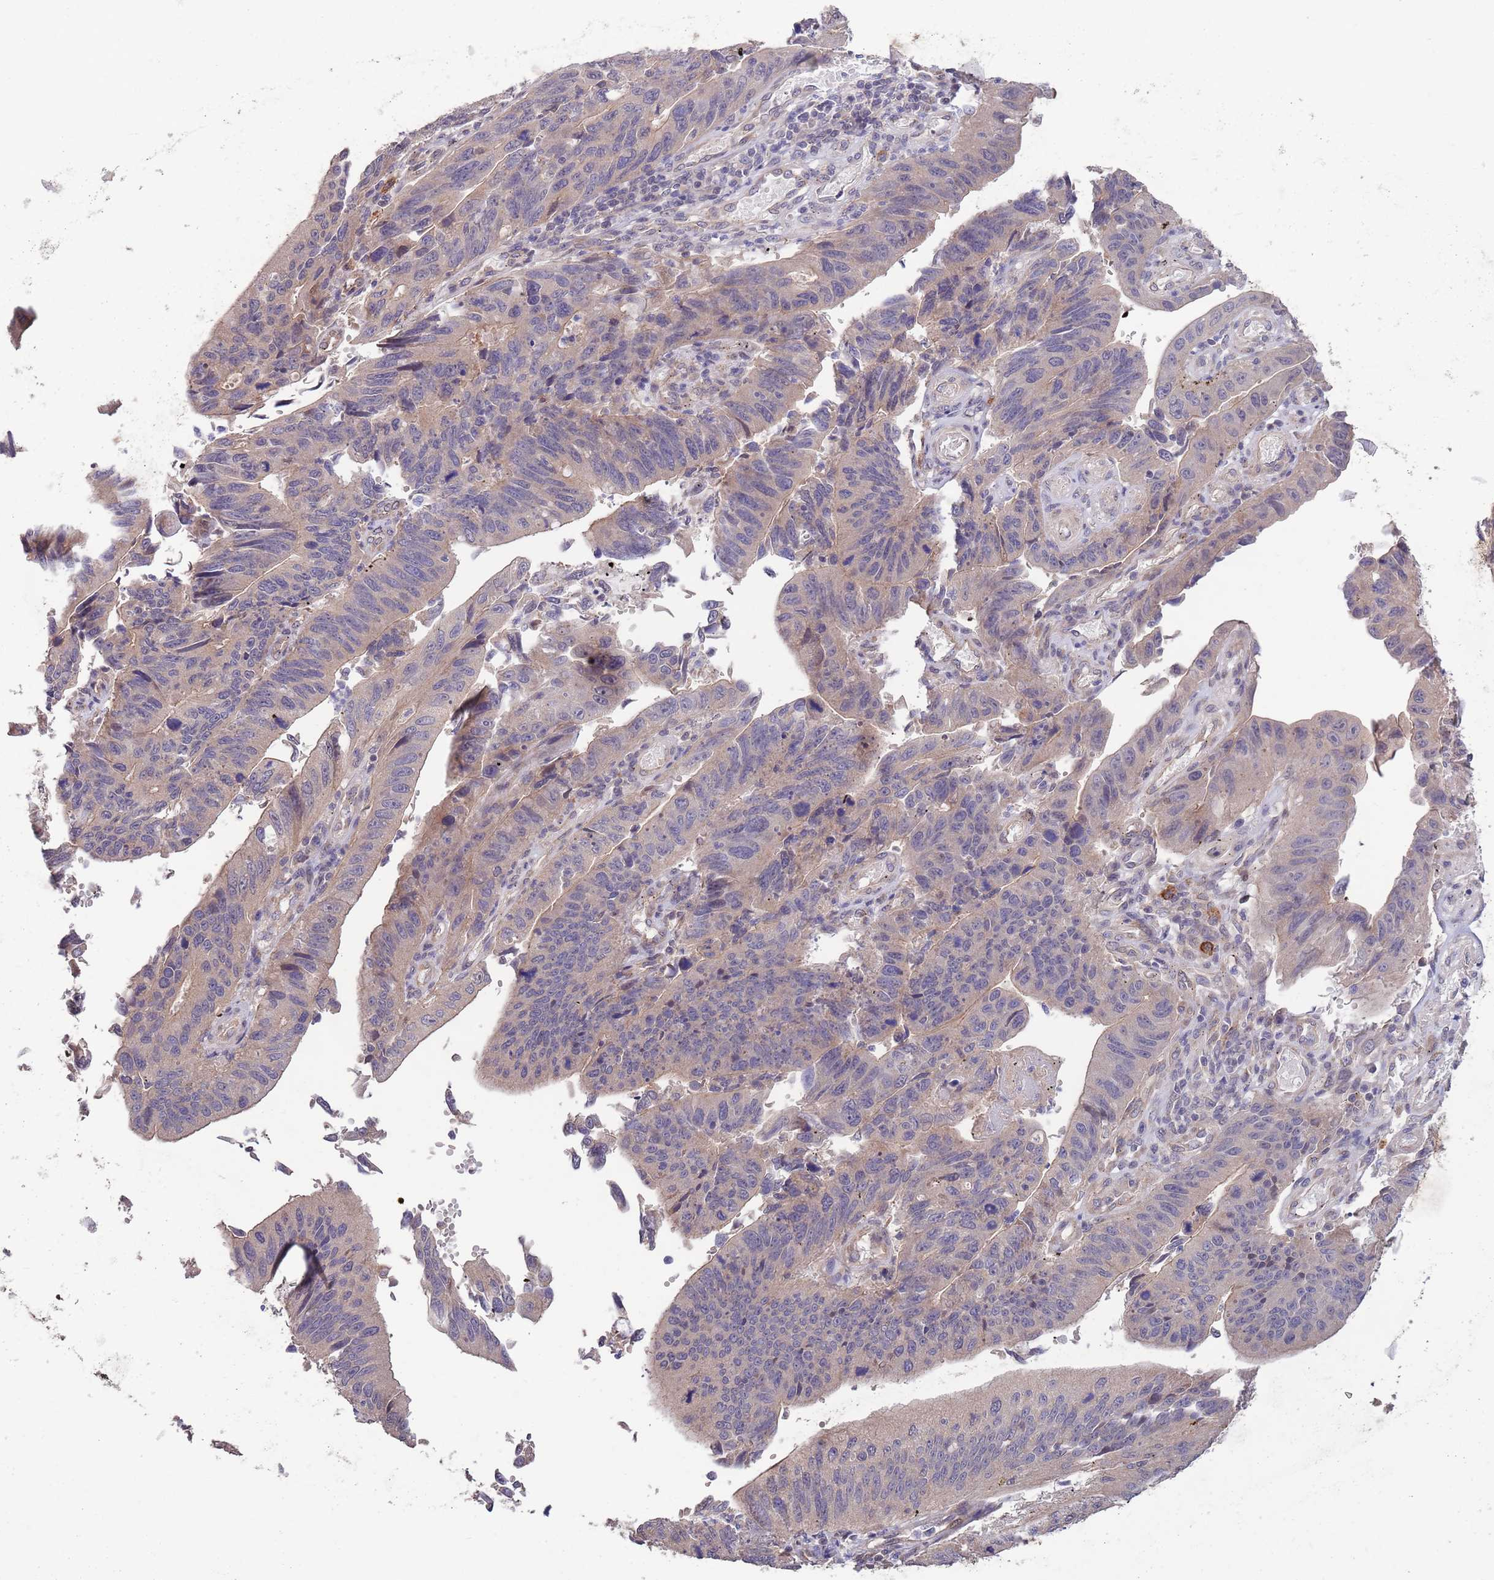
{"staining": {"intensity": "weak", "quantity": "<25%", "location": "cytoplasmic/membranous"}, "tissue": "stomach cancer", "cell_type": "Tumor cells", "image_type": "cancer", "snomed": [{"axis": "morphology", "description": "Adenocarcinoma, NOS"}, {"axis": "topography", "description": "Stomach"}], "caption": "Immunohistochemistry (IHC) photomicrograph of neoplastic tissue: human stomach adenocarcinoma stained with DAB shows no significant protein expression in tumor cells.", "gene": "MARVELD2", "patient": {"sex": "male", "age": 59}}